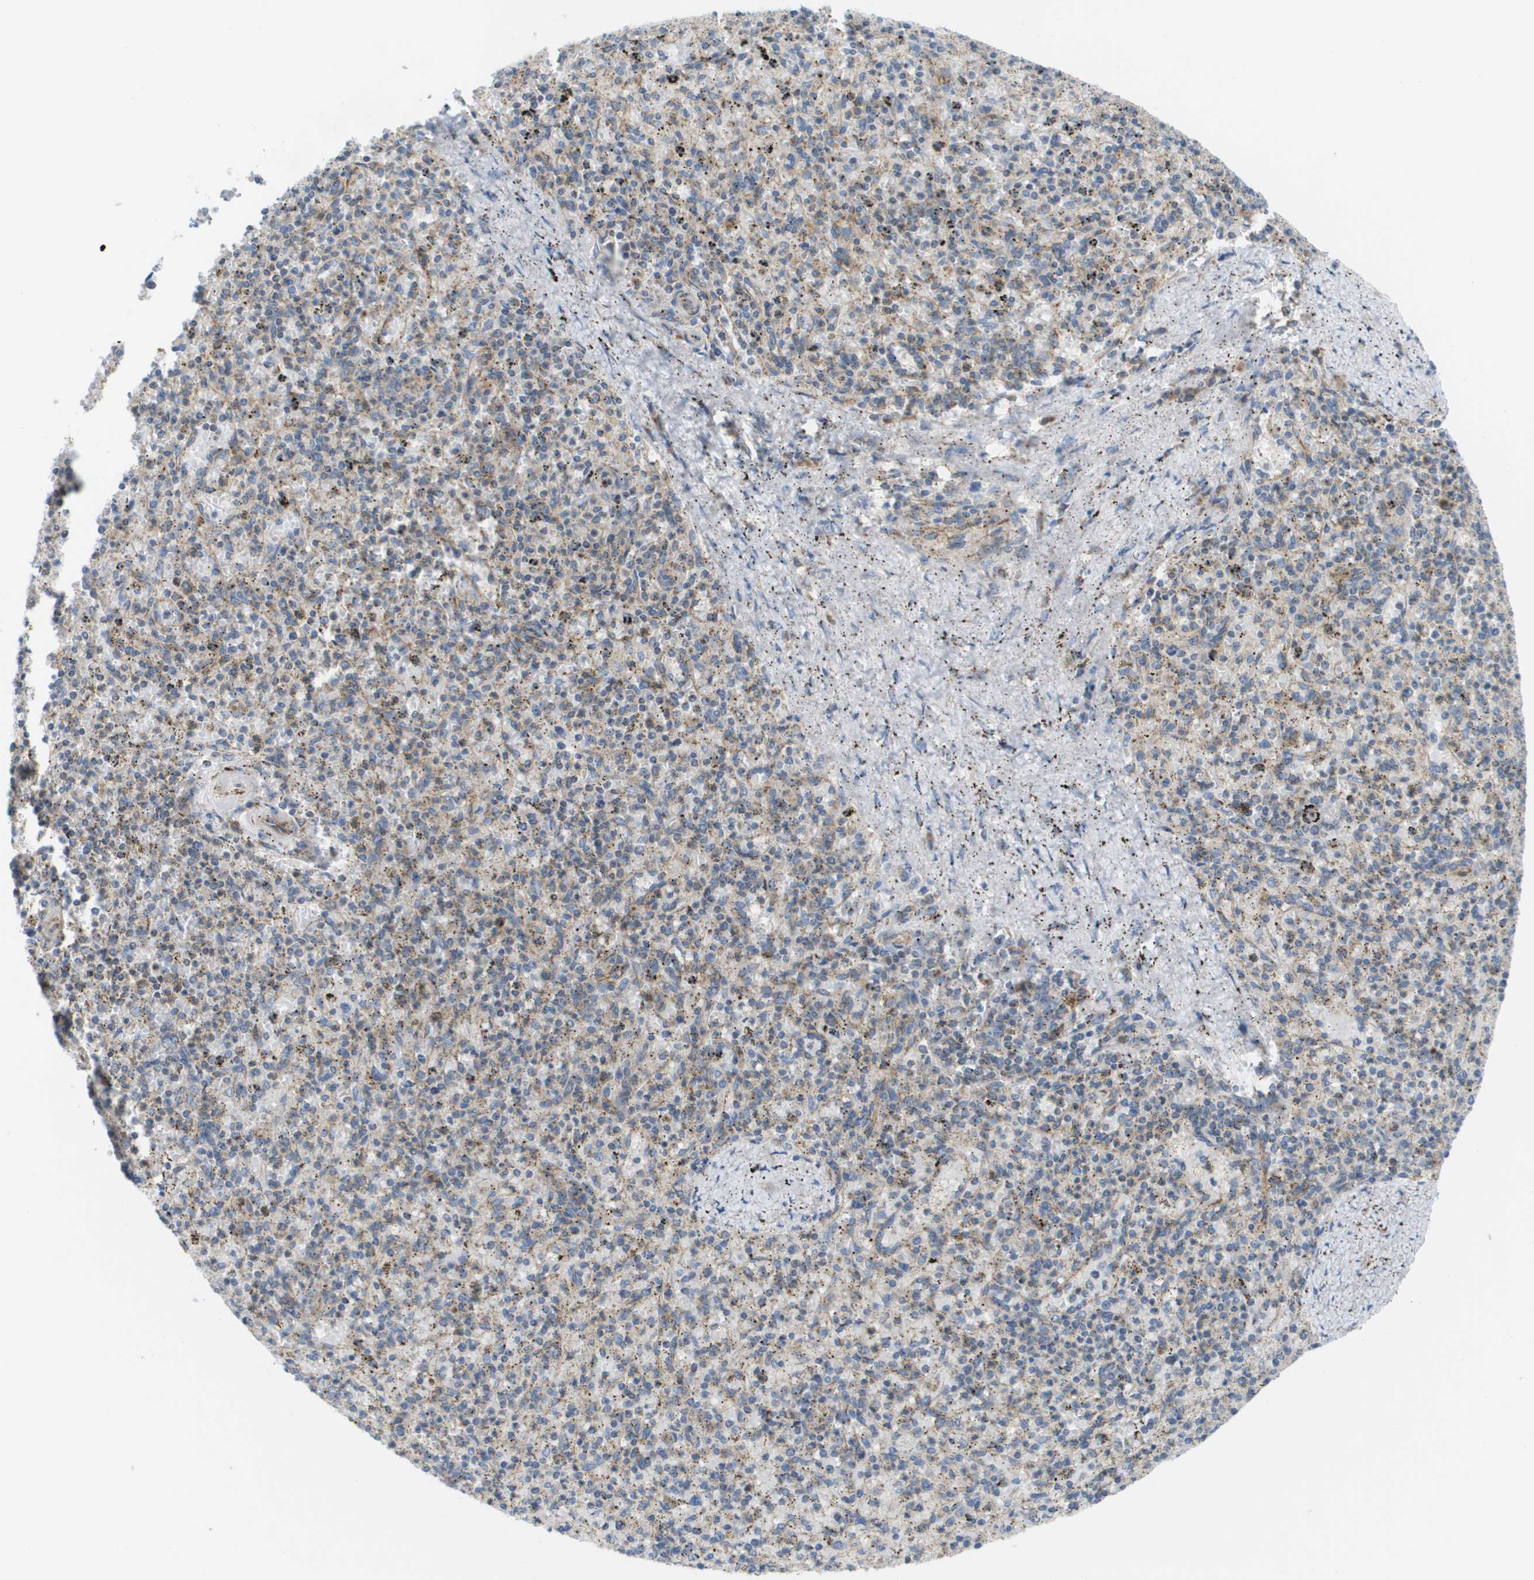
{"staining": {"intensity": "moderate", "quantity": "<25%", "location": "cytoplasmic/membranous"}, "tissue": "spleen", "cell_type": "Cells in red pulp", "image_type": "normal", "snomed": [{"axis": "morphology", "description": "Normal tissue, NOS"}, {"axis": "topography", "description": "Spleen"}], "caption": "The immunohistochemical stain labels moderate cytoplasmic/membranous expression in cells in red pulp of benign spleen. The staining was performed using DAB (3,3'-diaminobenzidine), with brown indicating positive protein expression. Nuclei are stained blue with hematoxylin.", "gene": "FIS1", "patient": {"sex": "male", "age": 72}}